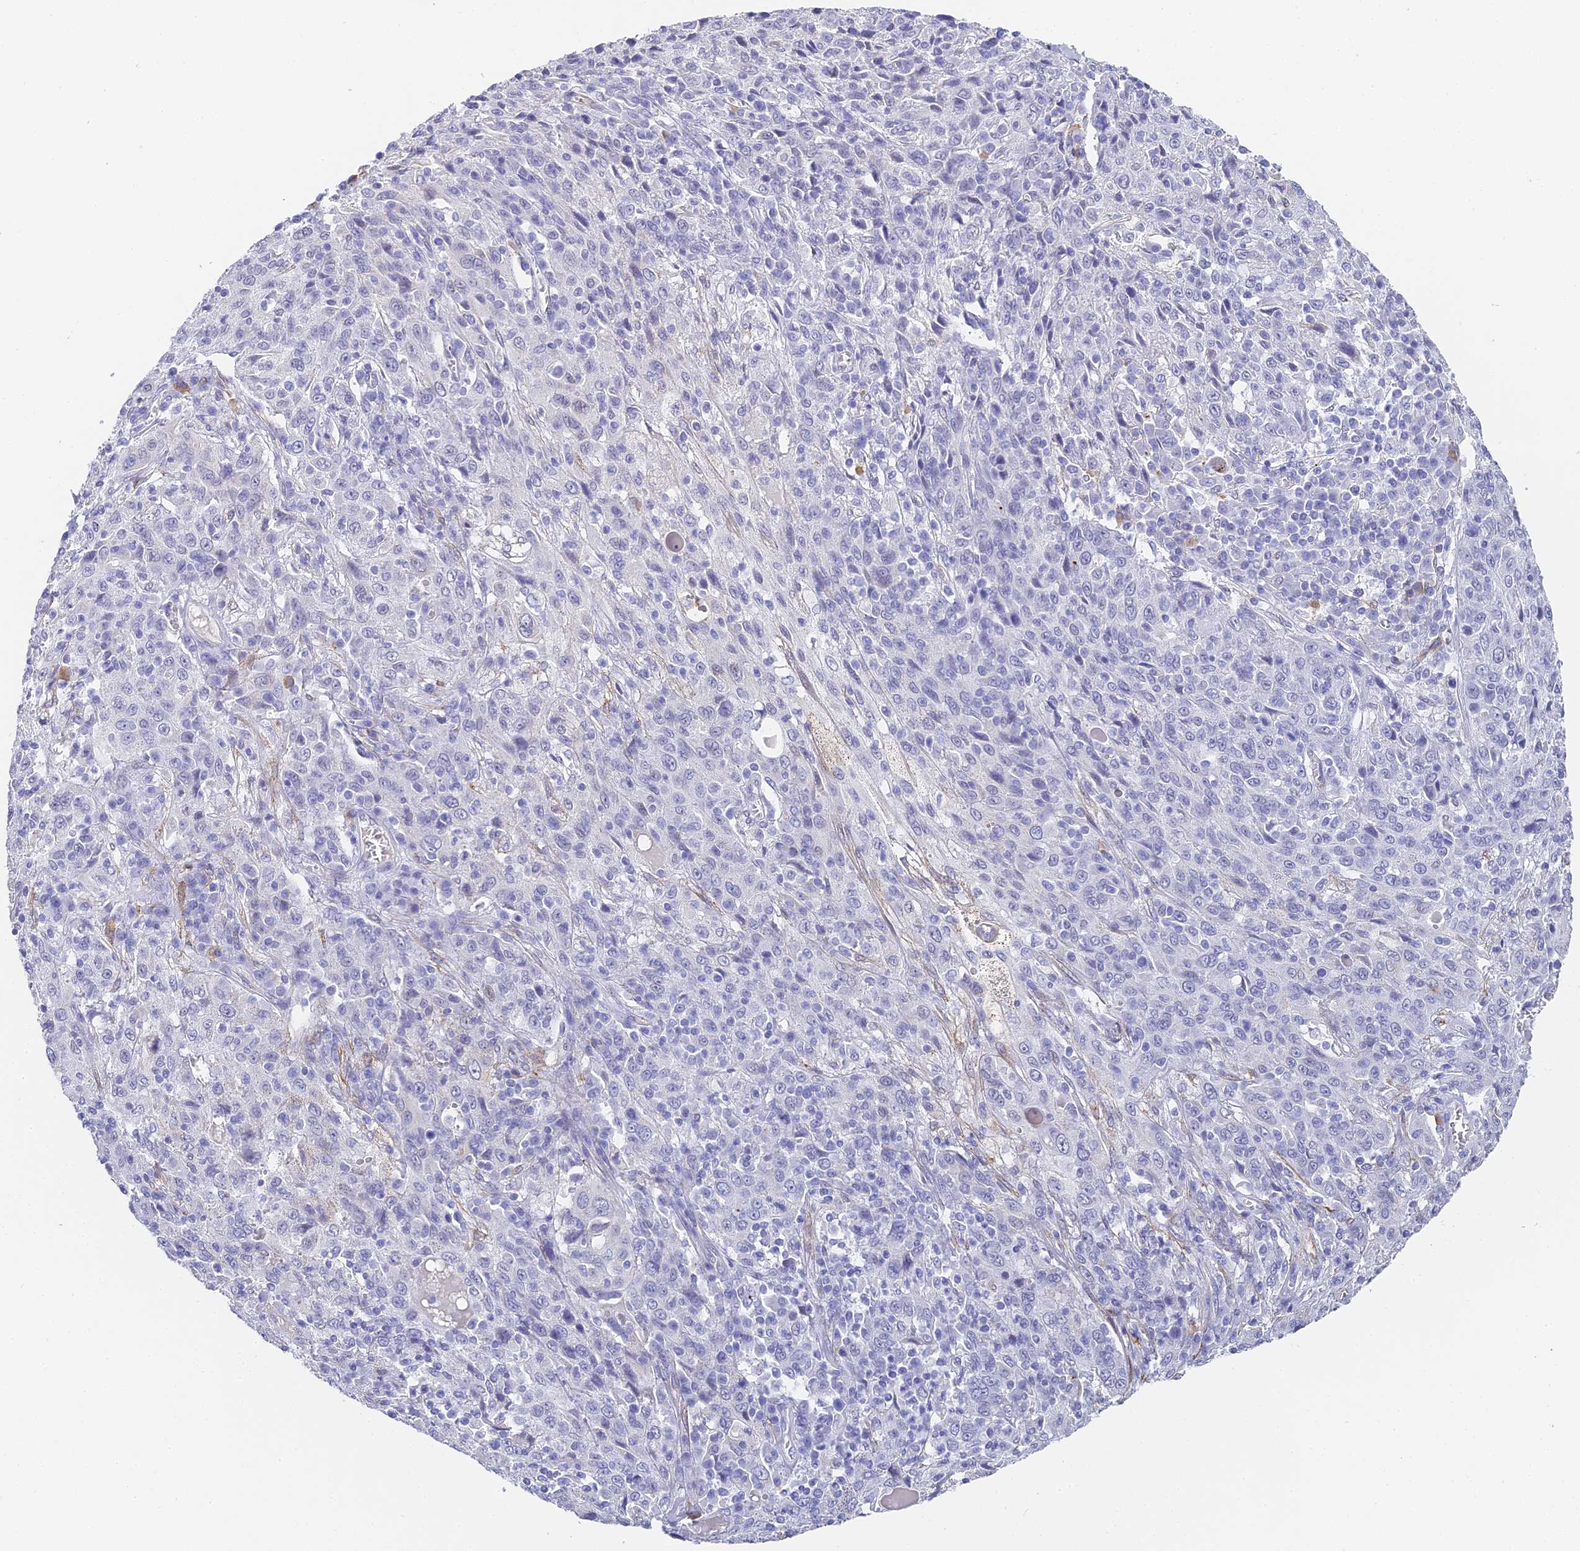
{"staining": {"intensity": "negative", "quantity": "none", "location": "none"}, "tissue": "cervical cancer", "cell_type": "Tumor cells", "image_type": "cancer", "snomed": [{"axis": "morphology", "description": "Squamous cell carcinoma, NOS"}, {"axis": "topography", "description": "Cervix"}], "caption": "The micrograph displays no staining of tumor cells in cervical cancer.", "gene": "GJA1", "patient": {"sex": "female", "age": 46}}